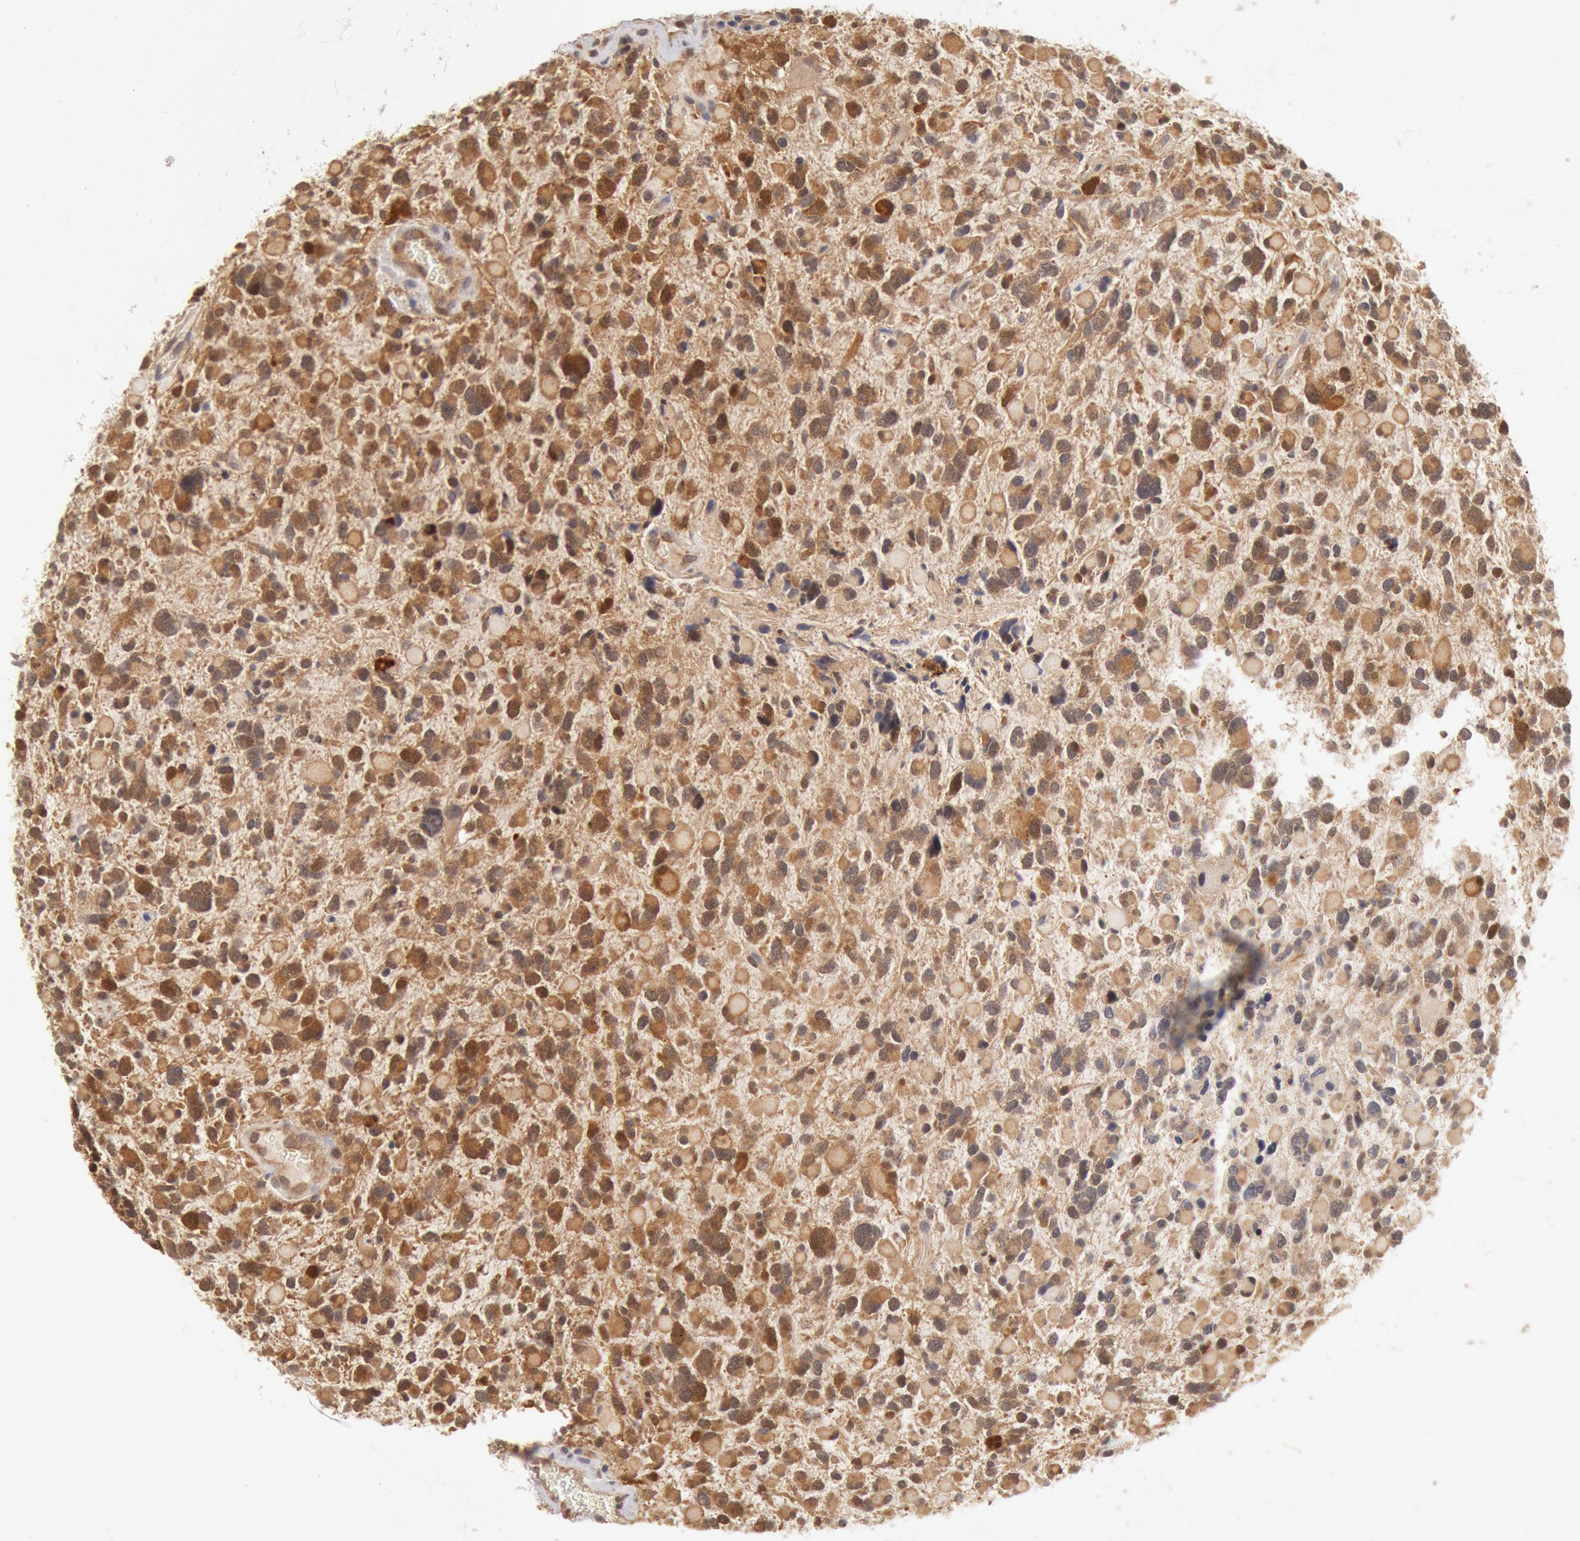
{"staining": {"intensity": "moderate", "quantity": "25%-75%", "location": "cytoplasmic/membranous,nuclear"}, "tissue": "glioma", "cell_type": "Tumor cells", "image_type": "cancer", "snomed": [{"axis": "morphology", "description": "Glioma, malignant, High grade"}, {"axis": "topography", "description": "Brain"}], "caption": "IHC histopathology image of neoplastic tissue: high-grade glioma (malignant) stained using immunohistochemistry displays medium levels of moderate protein expression localized specifically in the cytoplasmic/membranous and nuclear of tumor cells, appearing as a cytoplasmic/membranous and nuclear brown color.", "gene": "DNAJA1", "patient": {"sex": "female", "age": 37}}